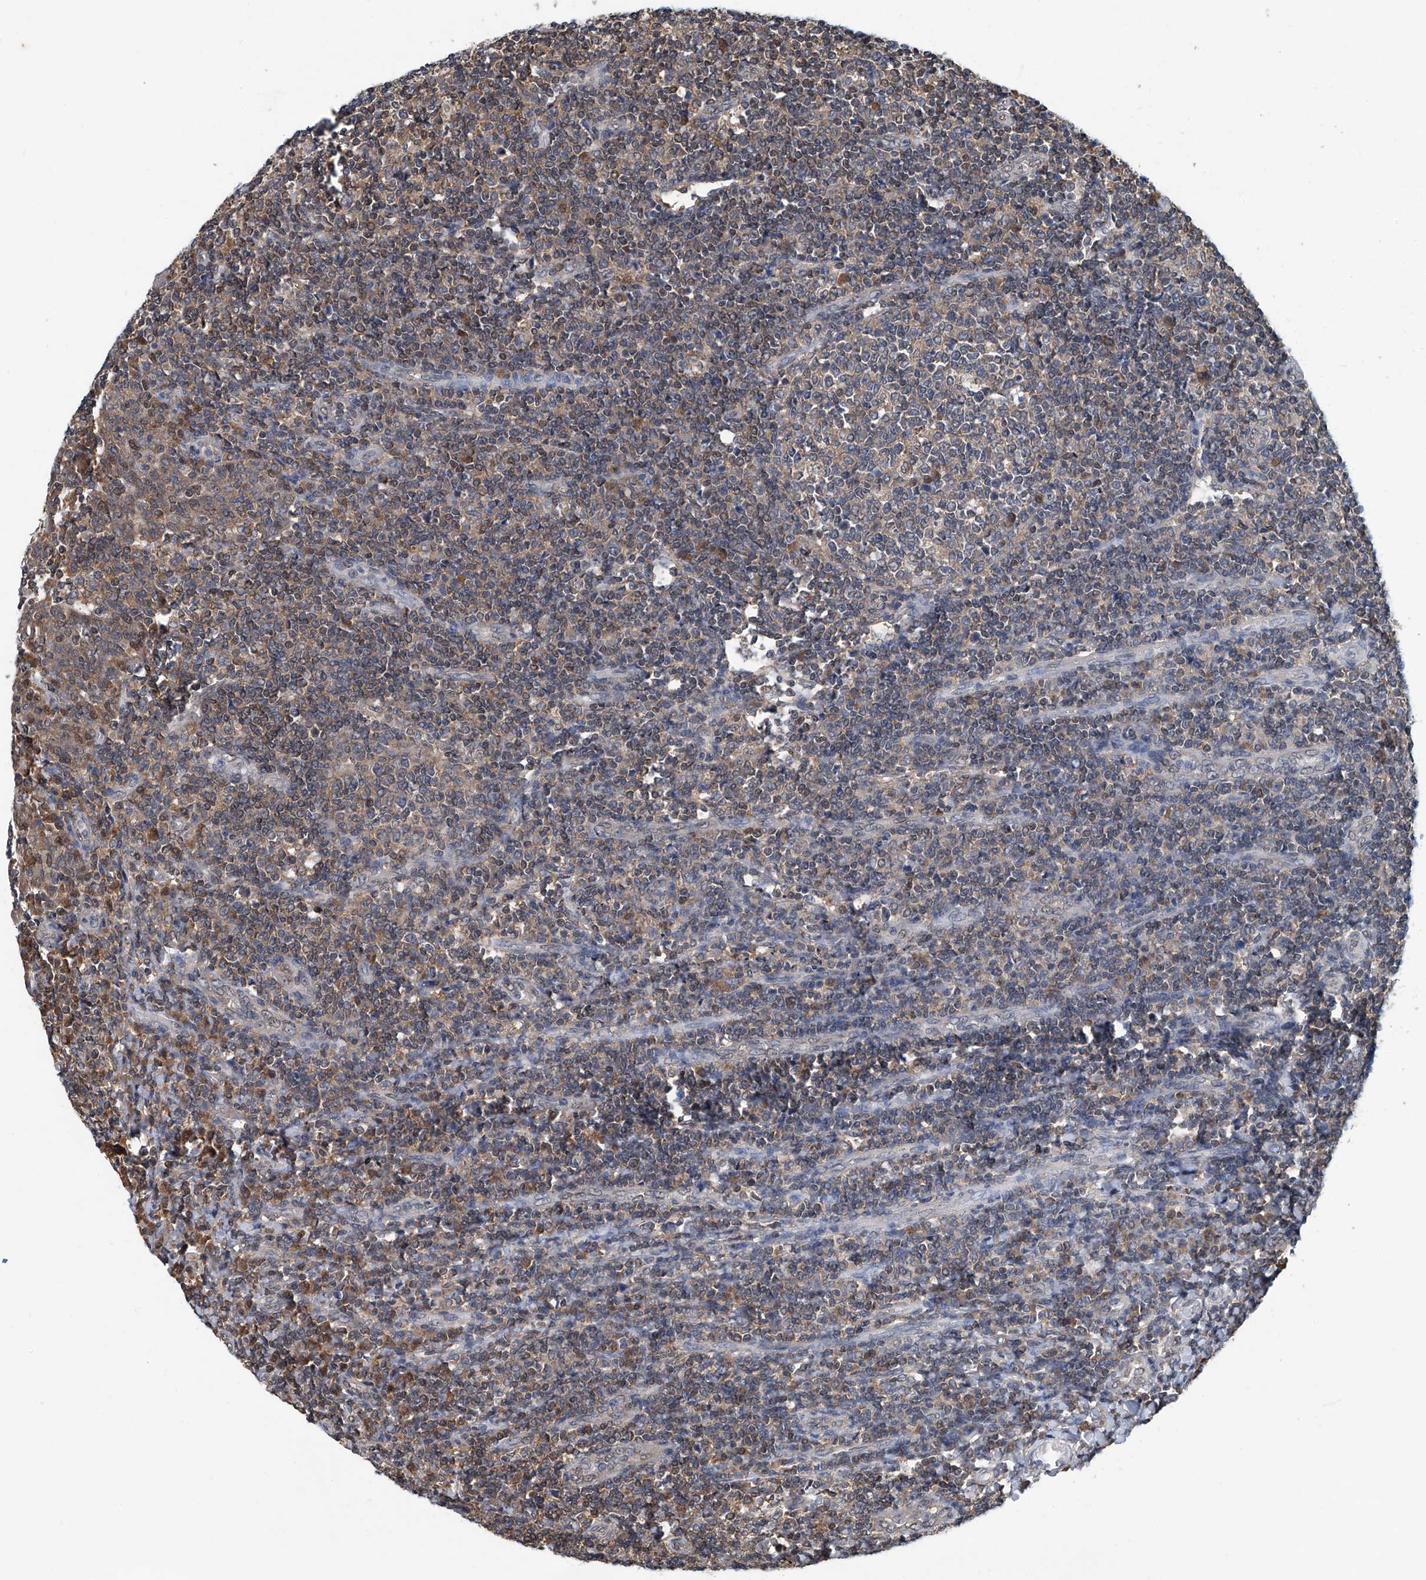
{"staining": {"intensity": "weak", "quantity": "<25%", "location": "cytoplasmic/membranous"}, "tissue": "tonsil", "cell_type": "Germinal center cells", "image_type": "normal", "snomed": [{"axis": "morphology", "description": "Normal tissue, NOS"}, {"axis": "topography", "description": "Tonsil"}], "caption": "DAB immunohistochemical staining of benign tonsil displays no significant staining in germinal center cells. Nuclei are stained in blue.", "gene": "CLK1", "patient": {"sex": "female", "age": 19}}